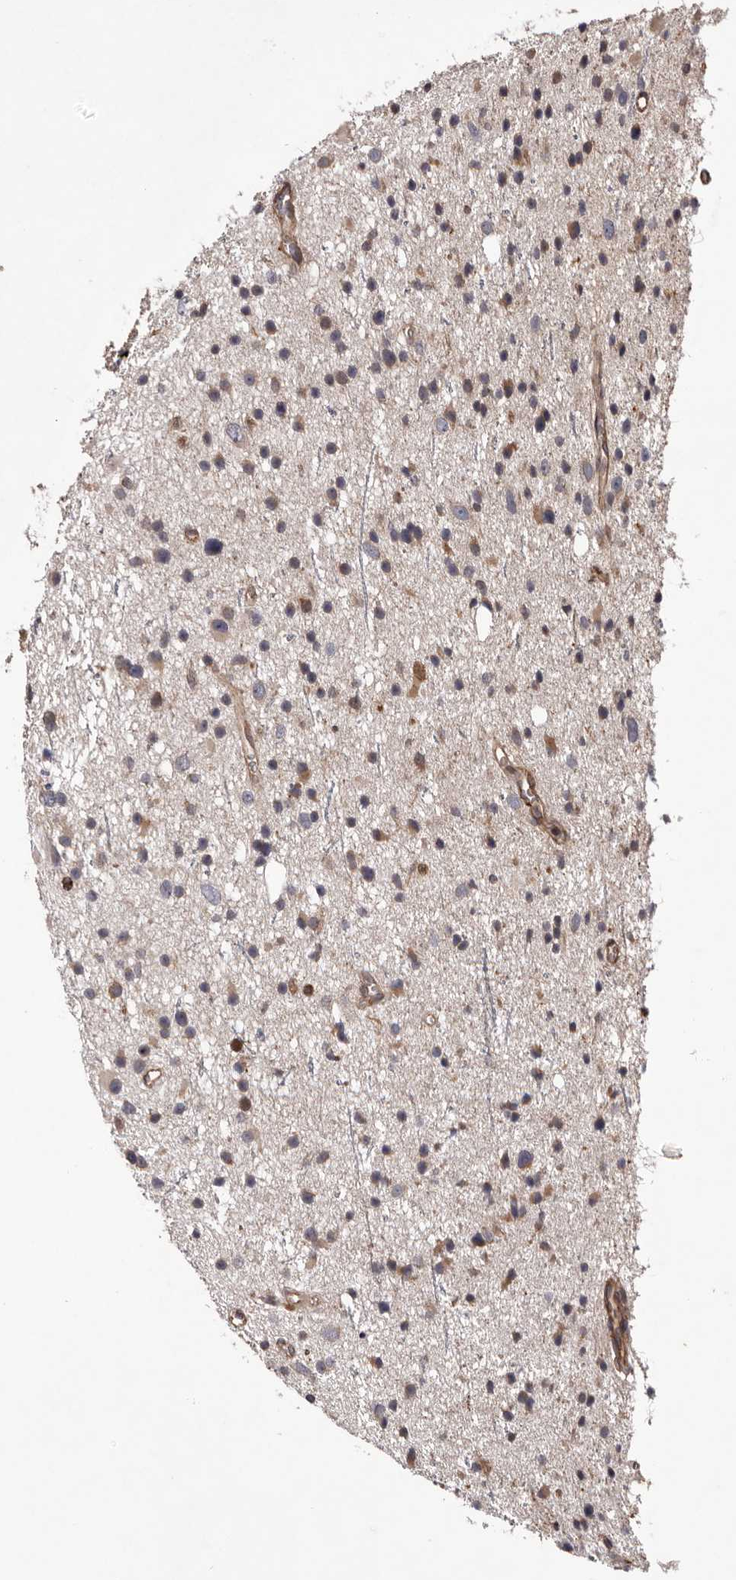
{"staining": {"intensity": "moderate", "quantity": "<25%", "location": "cytoplasmic/membranous,nuclear"}, "tissue": "glioma", "cell_type": "Tumor cells", "image_type": "cancer", "snomed": [{"axis": "morphology", "description": "Glioma, malignant, Low grade"}, {"axis": "topography", "description": "Cerebral cortex"}], "caption": "Human glioma stained for a protein (brown) reveals moderate cytoplasmic/membranous and nuclear positive positivity in approximately <25% of tumor cells.", "gene": "GADD45B", "patient": {"sex": "female", "age": 39}}